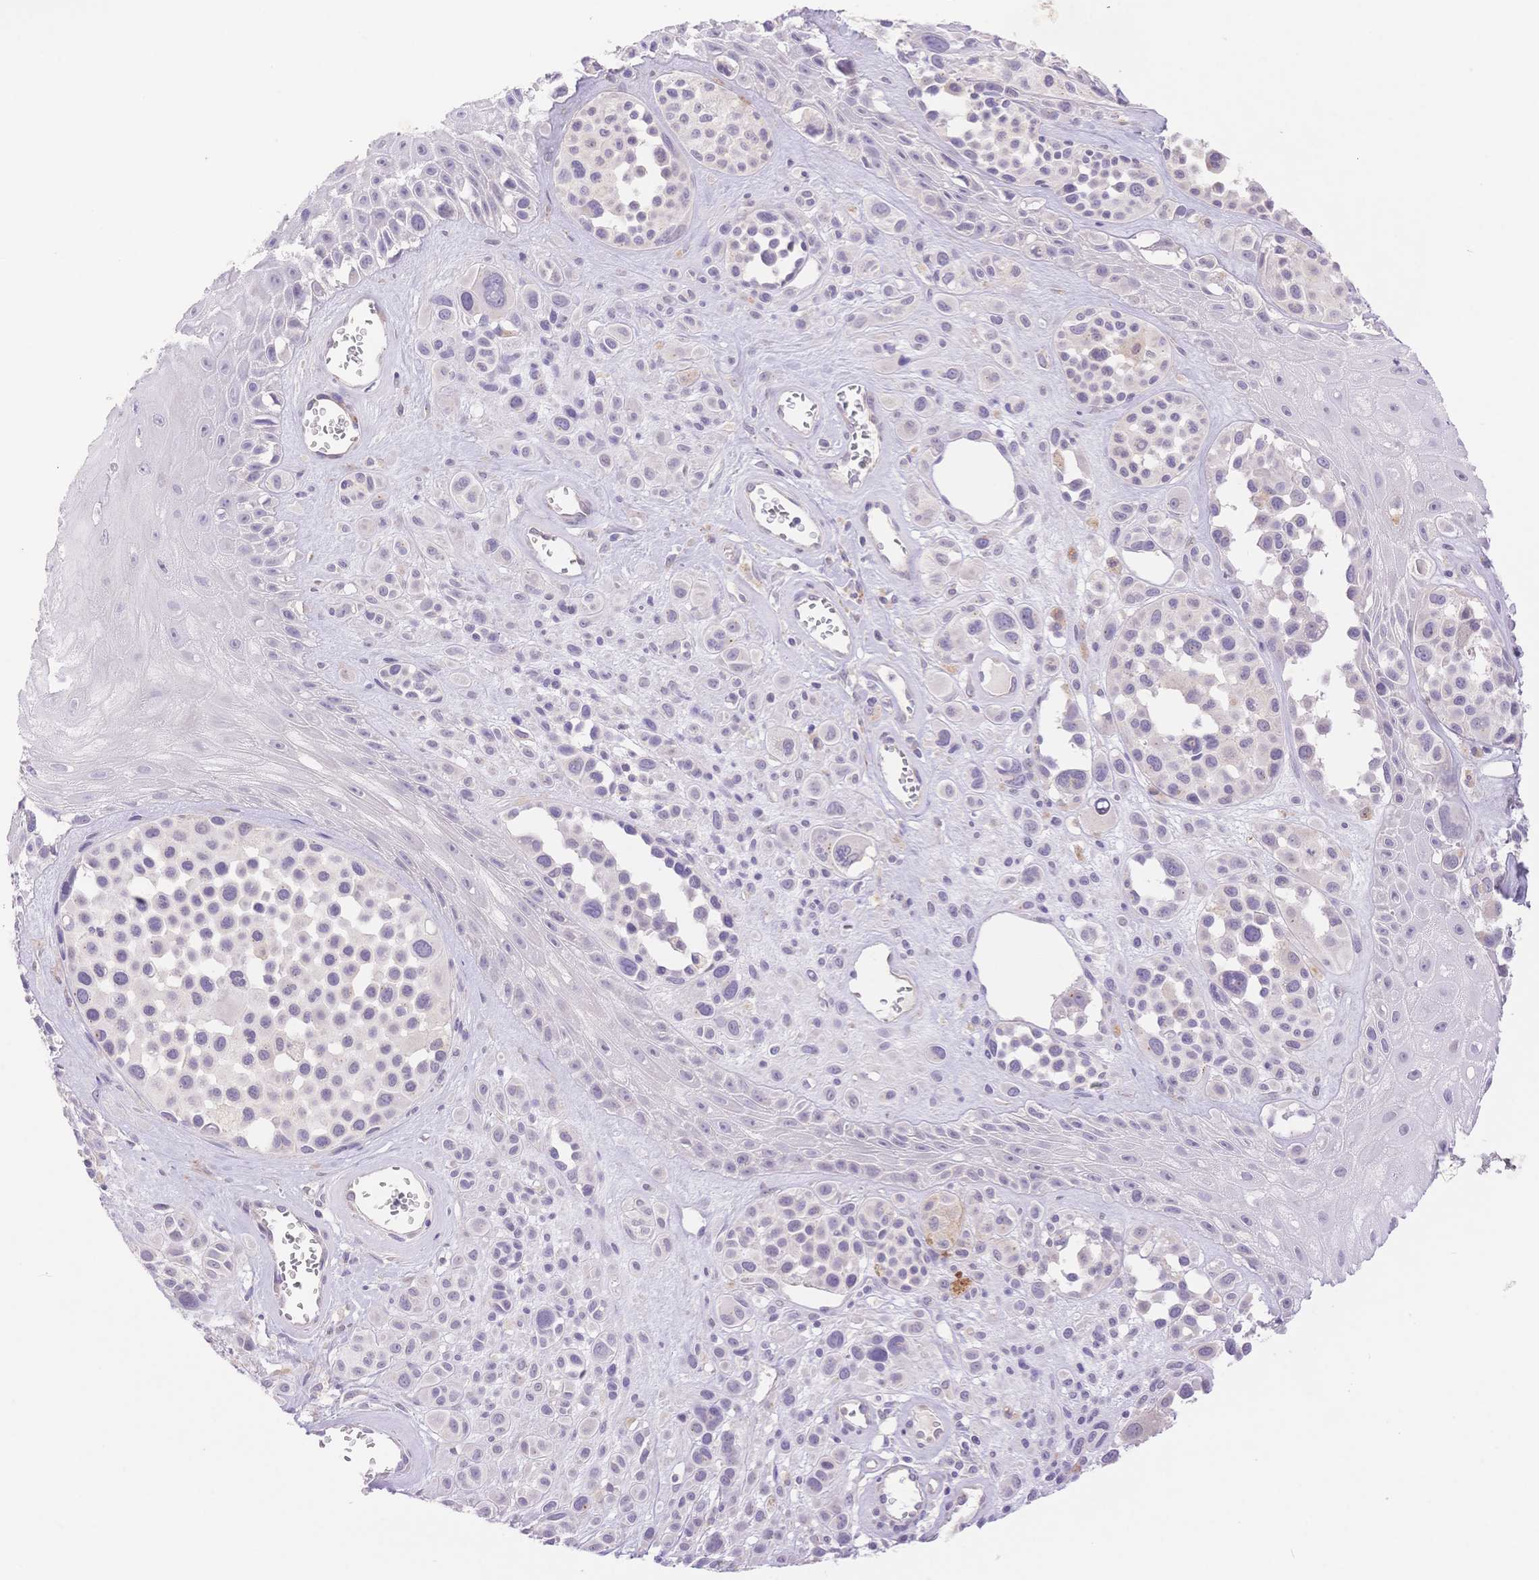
{"staining": {"intensity": "negative", "quantity": "none", "location": "none"}, "tissue": "melanoma", "cell_type": "Tumor cells", "image_type": "cancer", "snomed": [{"axis": "morphology", "description": "Malignant melanoma, NOS"}, {"axis": "topography", "description": "Skin"}], "caption": "A photomicrograph of human malignant melanoma is negative for staining in tumor cells.", "gene": "MYOM1", "patient": {"sex": "male", "age": 77}}